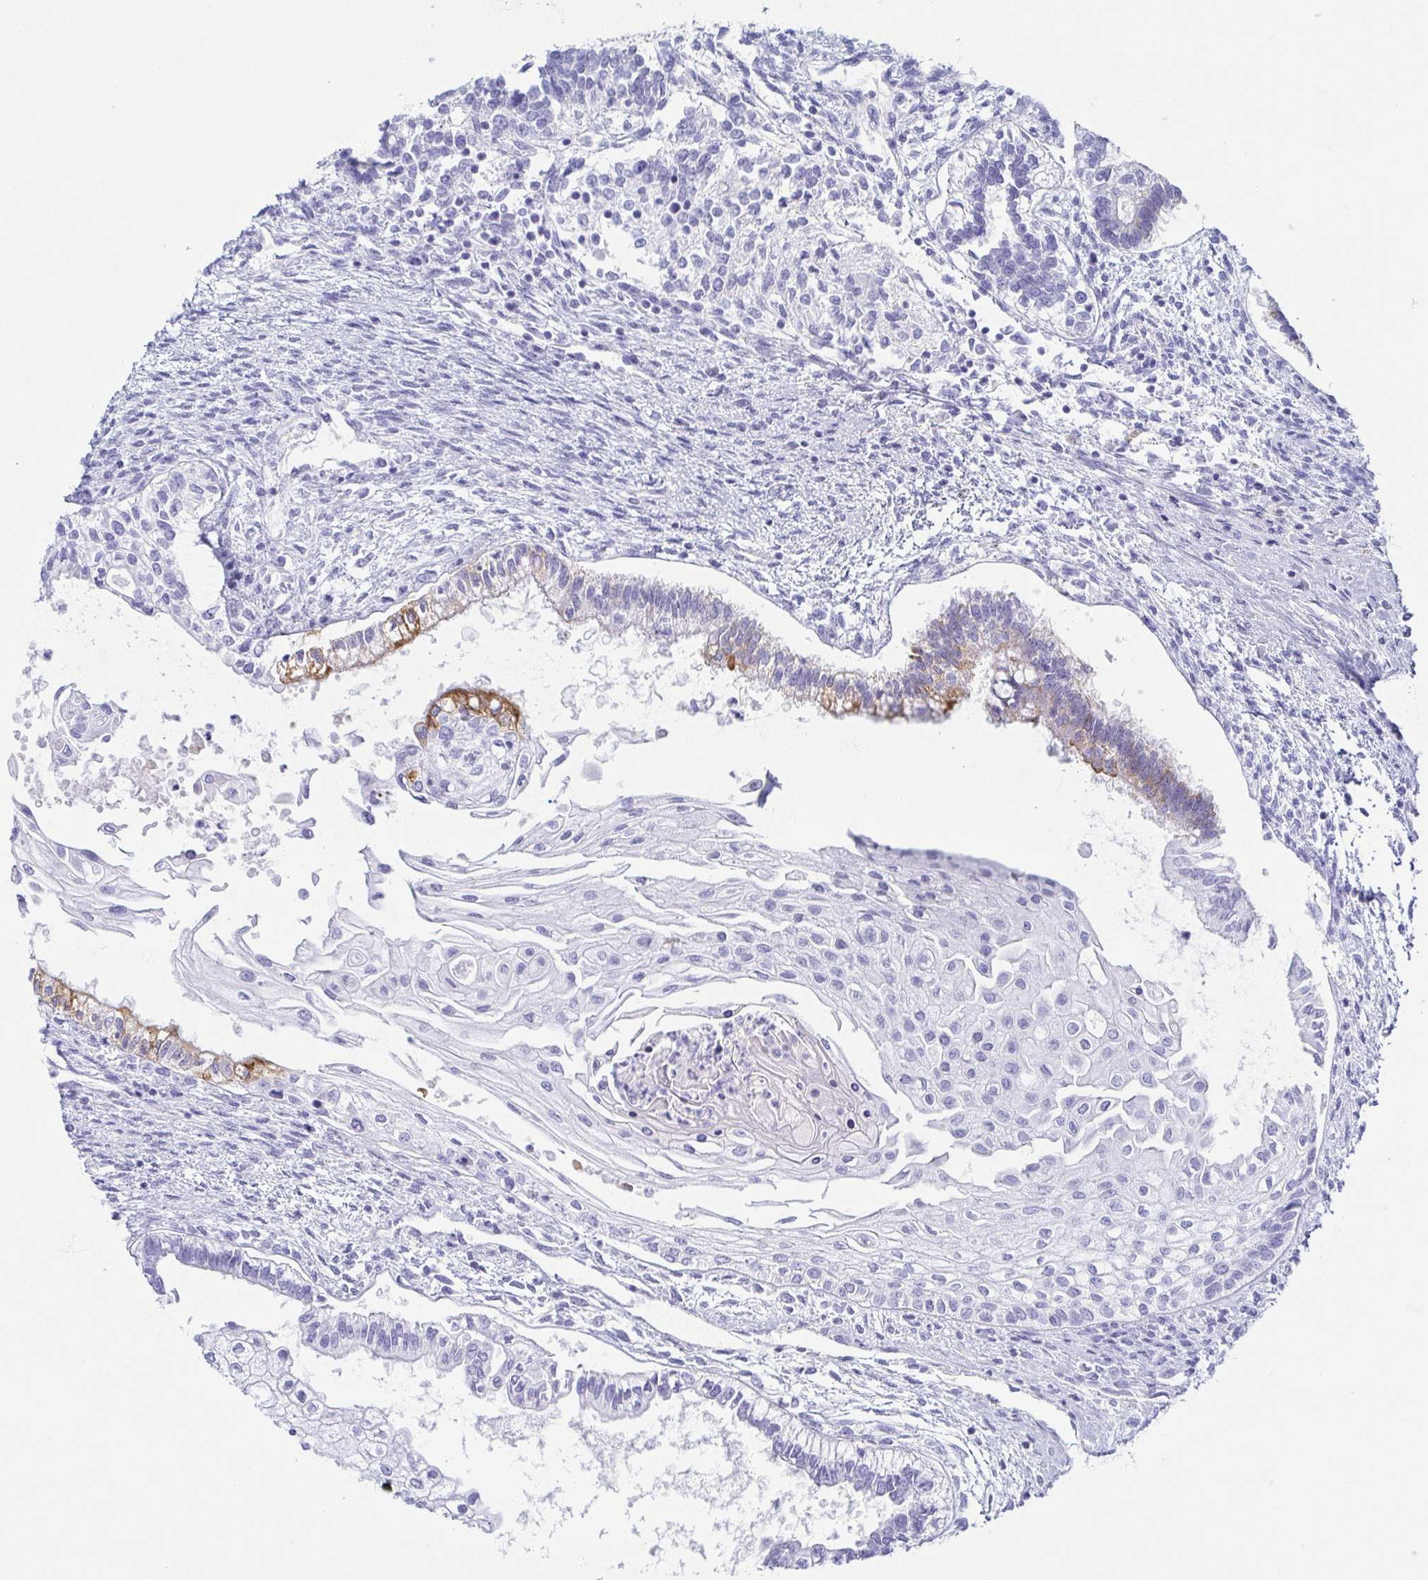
{"staining": {"intensity": "moderate", "quantity": "<25%", "location": "cytoplasmic/membranous"}, "tissue": "testis cancer", "cell_type": "Tumor cells", "image_type": "cancer", "snomed": [{"axis": "morphology", "description": "Carcinoma, Embryonal, NOS"}, {"axis": "topography", "description": "Testis"}], "caption": "A photomicrograph of testis cancer stained for a protein displays moderate cytoplasmic/membranous brown staining in tumor cells. (IHC, brightfield microscopy, high magnification).", "gene": "PRR4", "patient": {"sex": "male", "age": 37}}